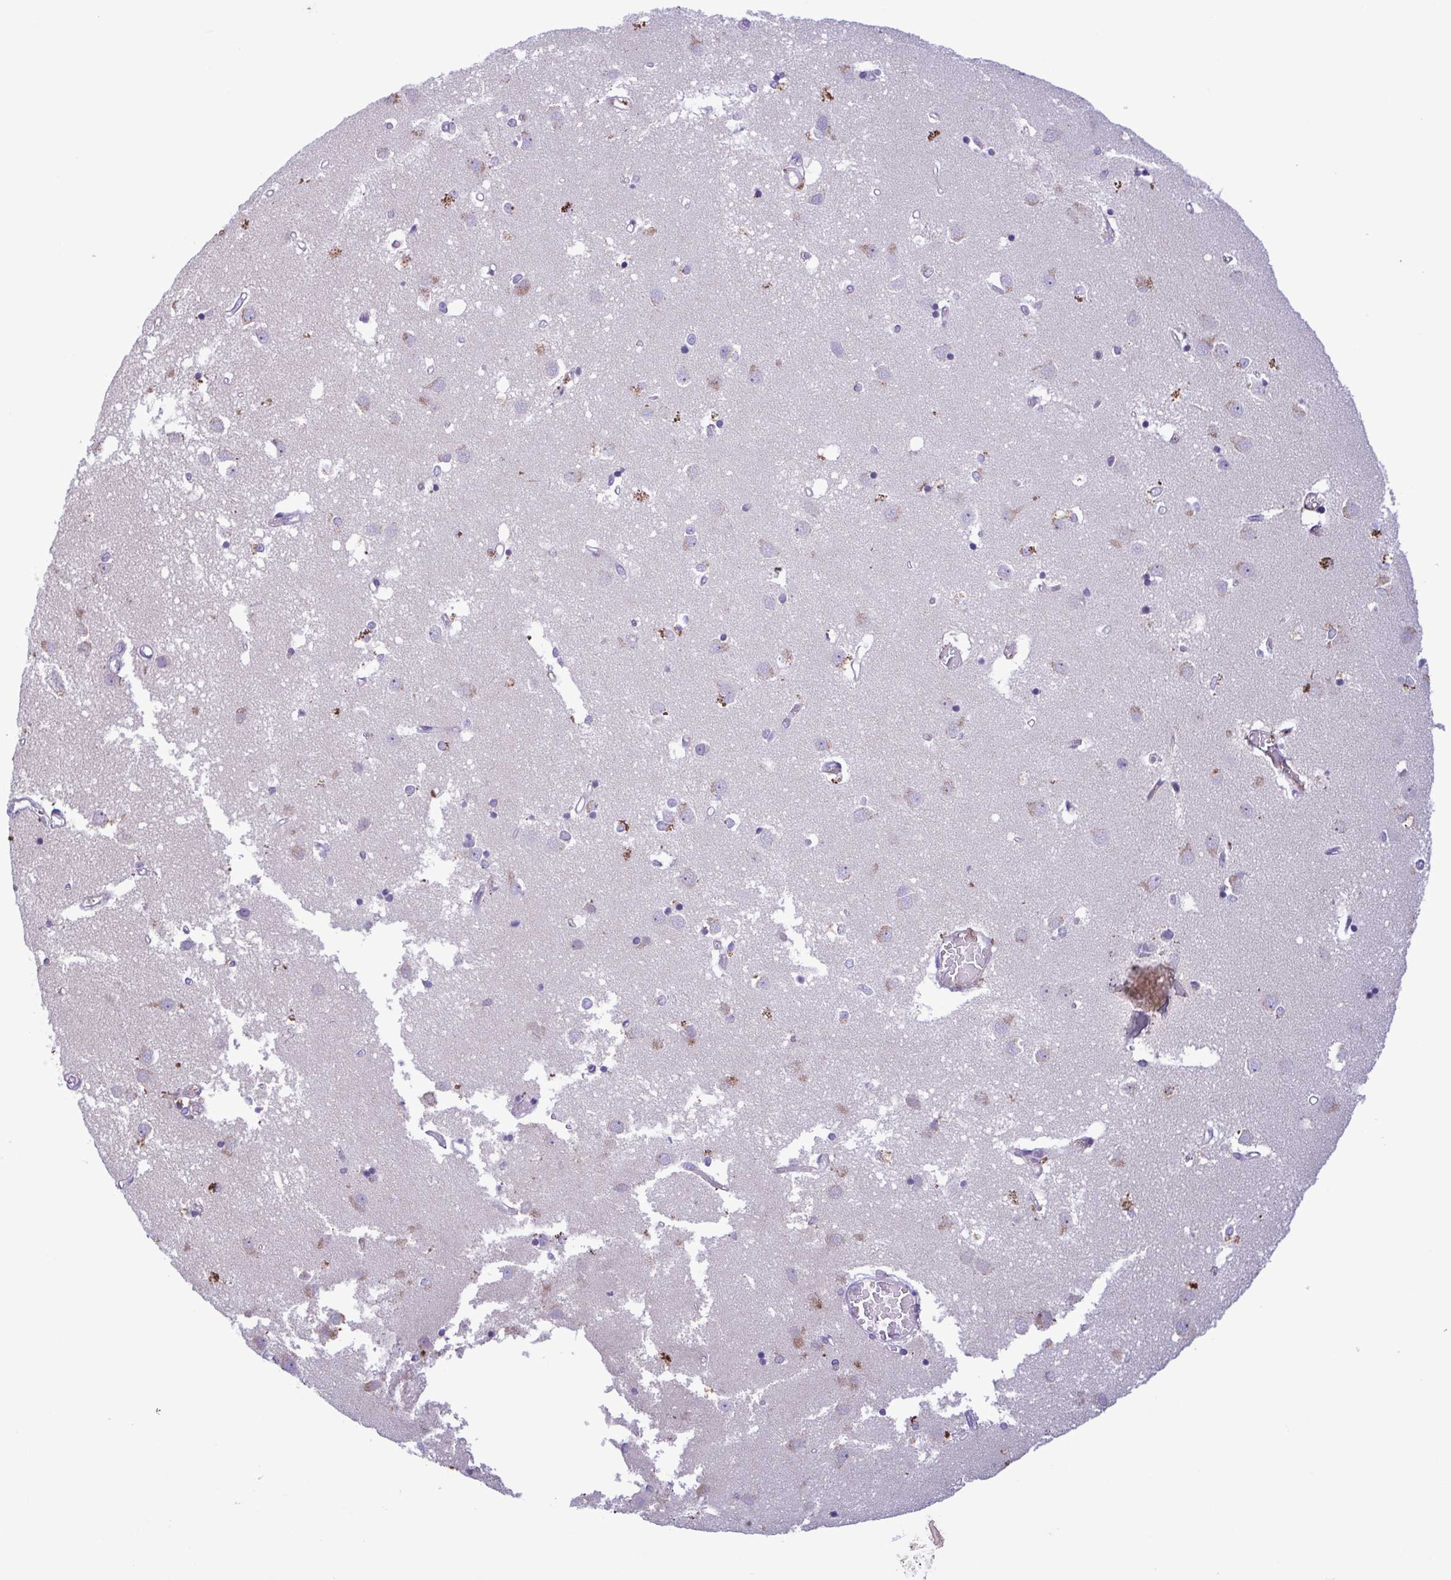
{"staining": {"intensity": "negative", "quantity": "none", "location": "none"}, "tissue": "caudate", "cell_type": "Glial cells", "image_type": "normal", "snomed": [{"axis": "morphology", "description": "Normal tissue, NOS"}, {"axis": "topography", "description": "Lateral ventricle wall"}], "caption": "This is an immunohistochemistry (IHC) micrograph of normal caudate. There is no expression in glial cells.", "gene": "F13B", "patient": {"sex": "male", "age": 54}}